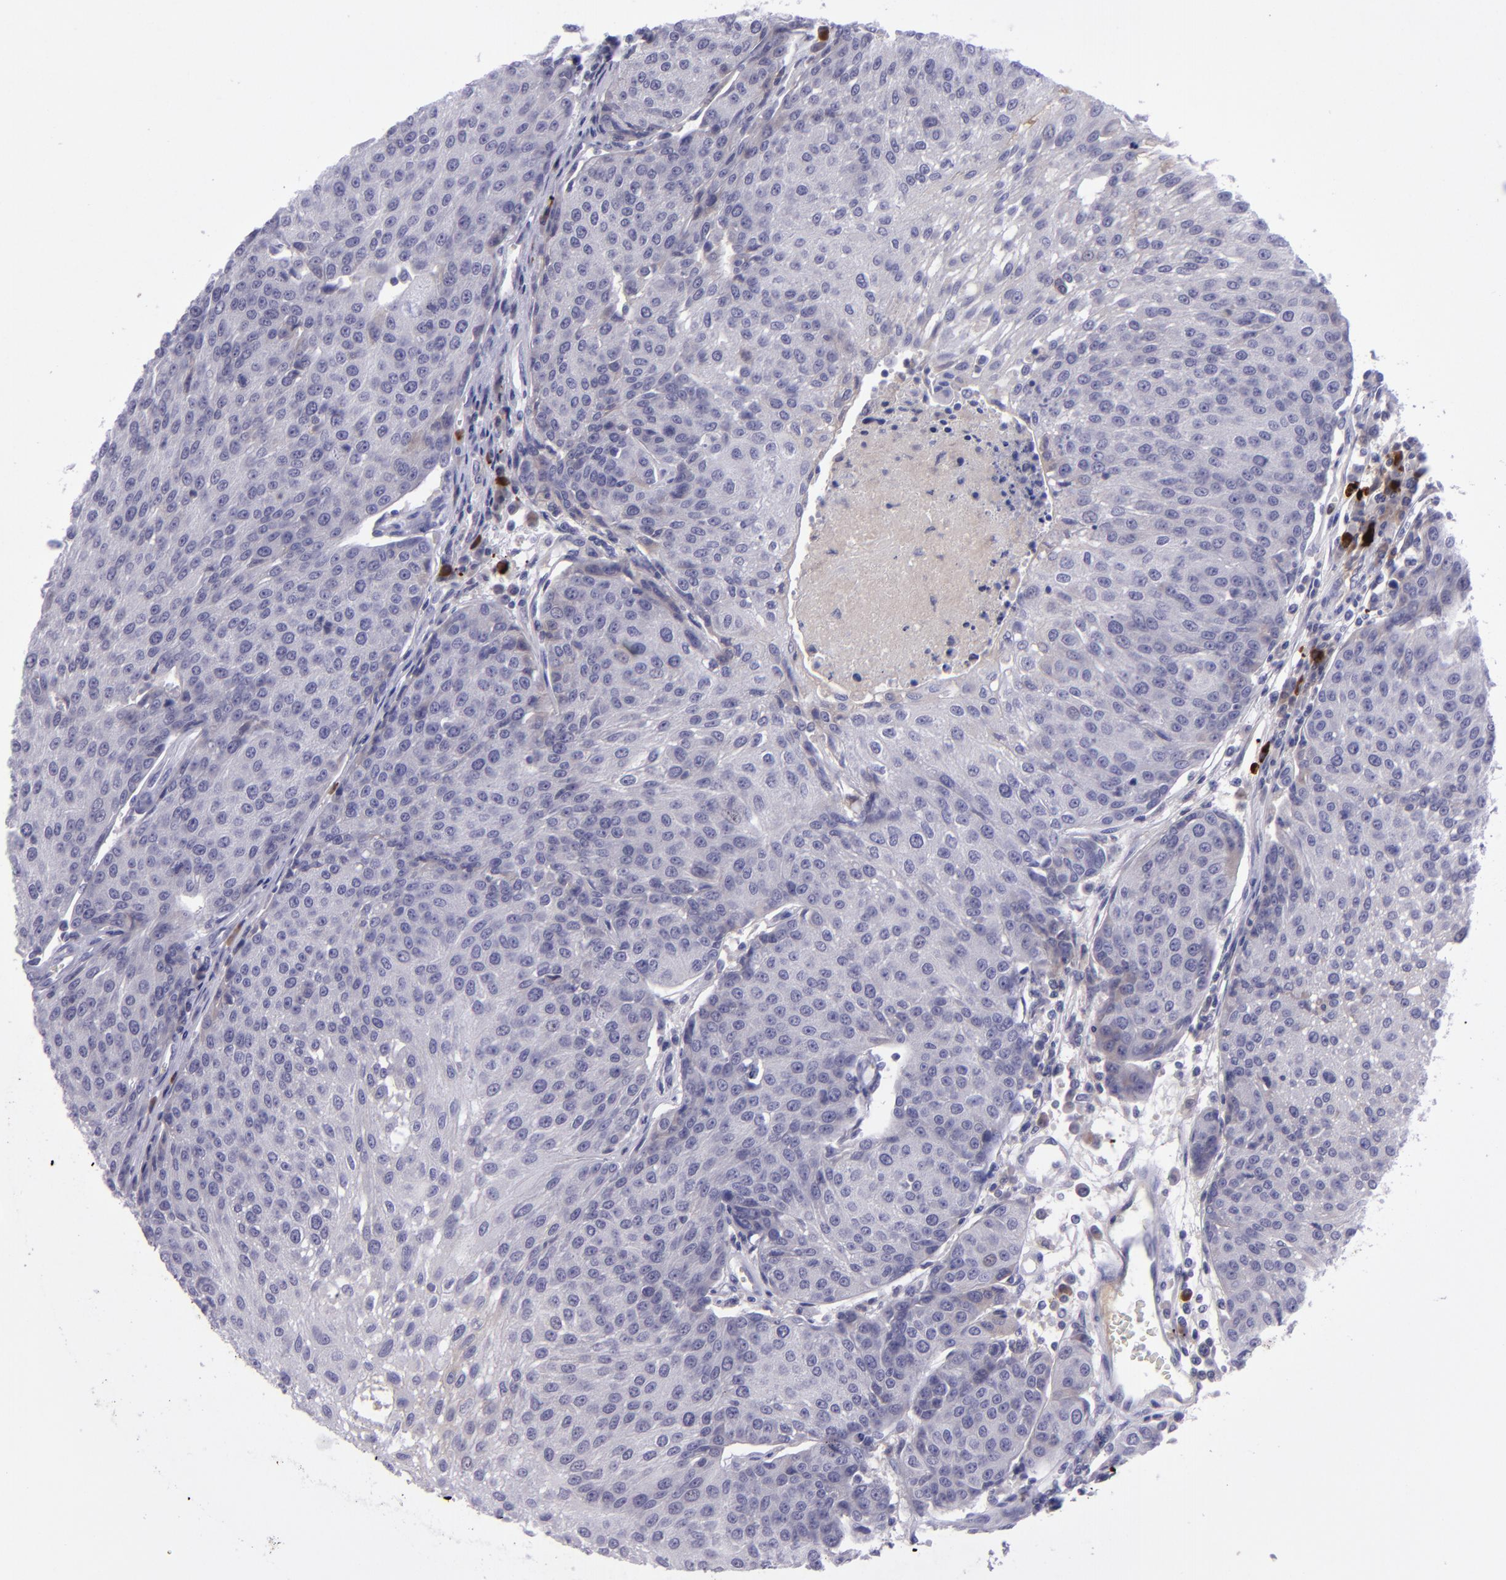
{"staining": {"intensity": "negative", "quantity": "none", "location": "none"}, "tissue": "urothelial cancer", "cell_type": "Tumor cells", "image_type": "cancer", "snomed": [{"axis": "morphology", "description": "Urothelial carcinoma, High grade"}, {"axis": "topography", "description": "Urinary bladder"}], "caption": "Immunohistochemistry photomicrograph of human urothelial cancer stained for a protein (brown), which demonstrates no expression in tumor cells.", "gene": "POU2F2", "patient": {"sex": "female", "age": 85}}